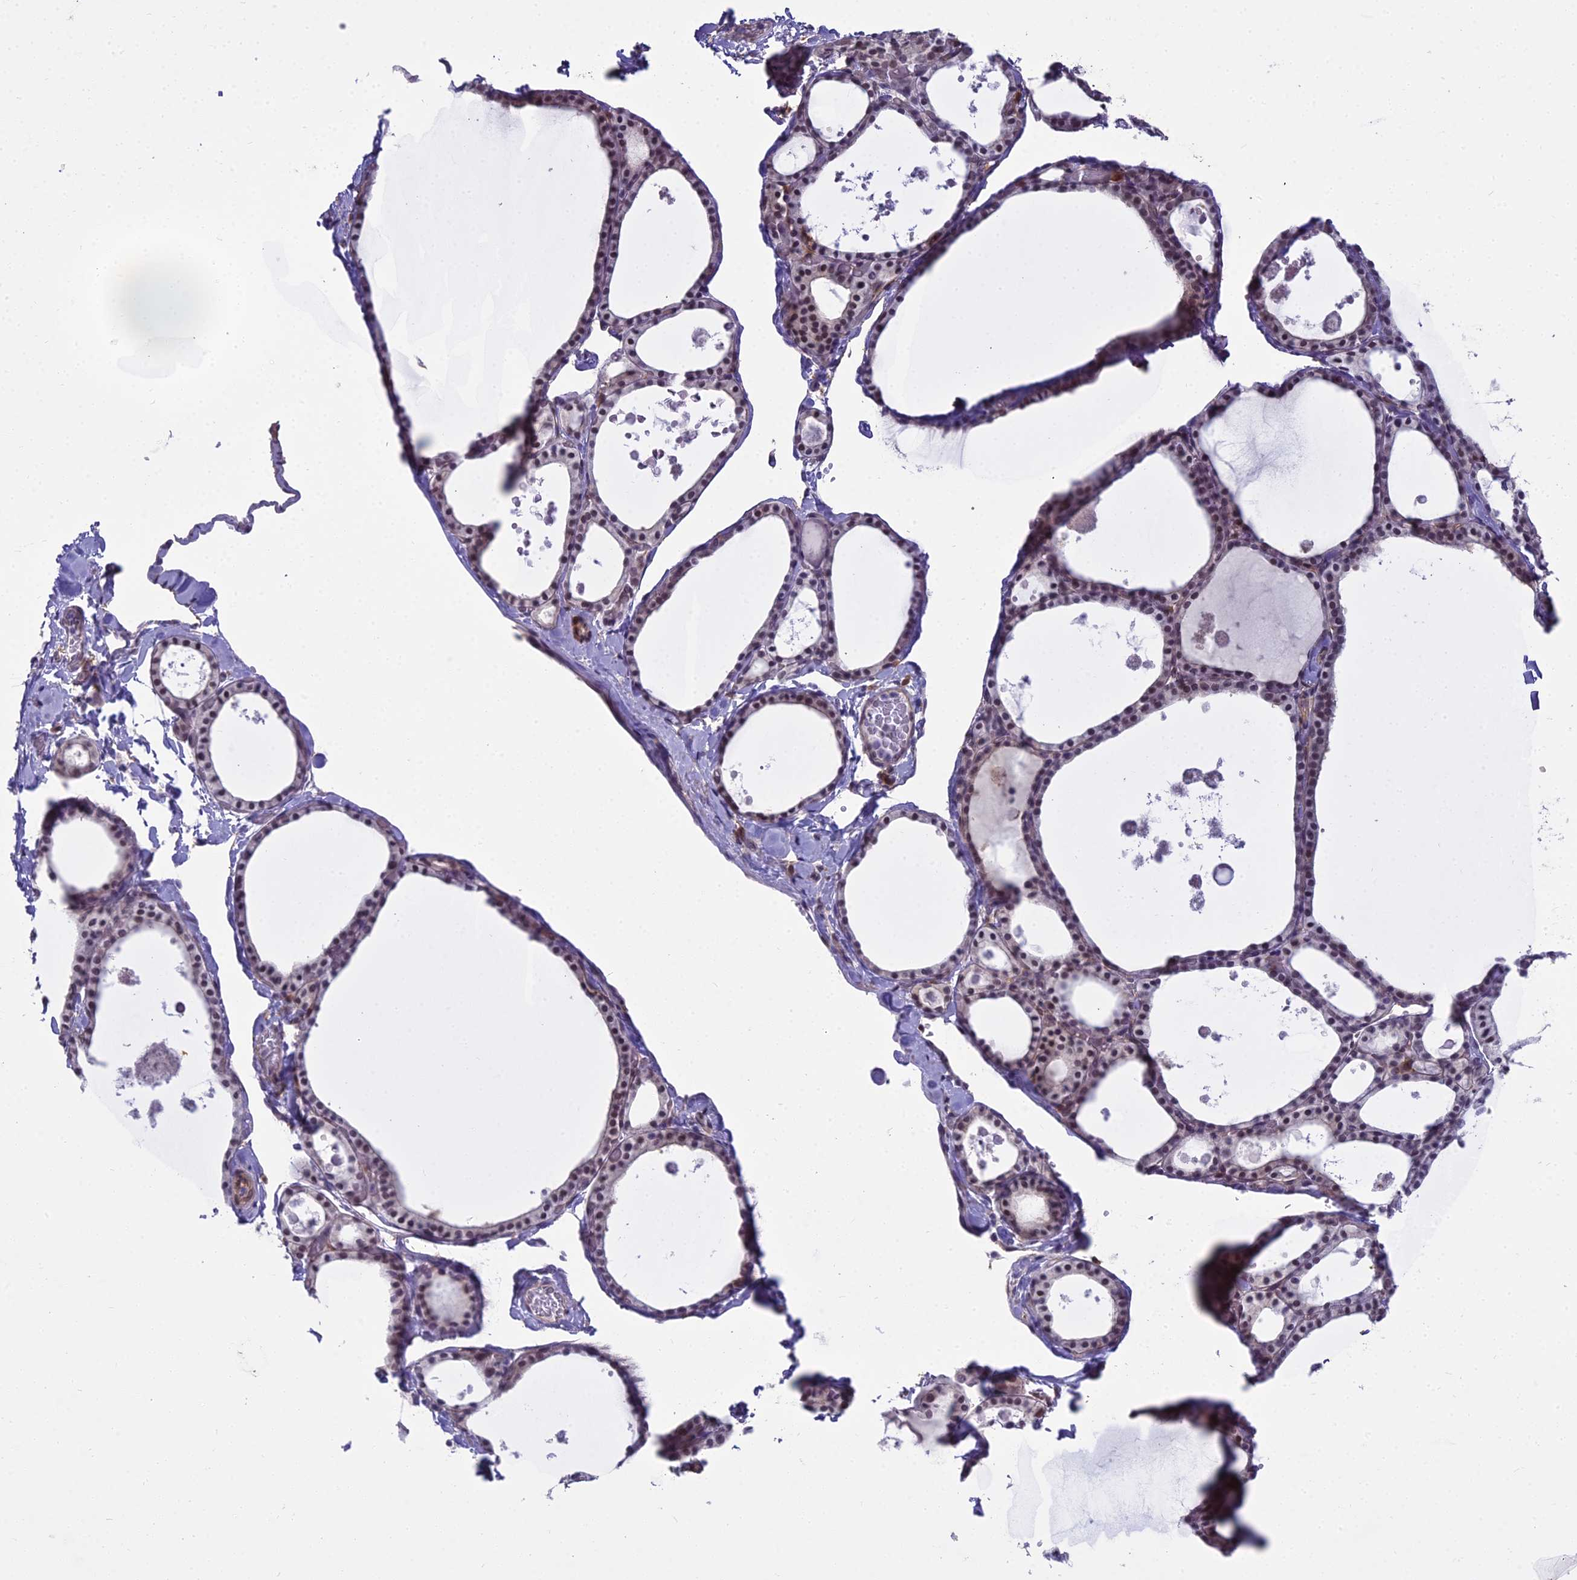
{"staining": {"intensity": "weak", "quantity": "<25%", "location": "nuclear"}, "tissue": "thyroid gland", "cell_type": "Glandular cells", "image_type": "normal", "snomed": [{"axis": "morphology", "description": "Normal tissue, NOS"}, {"axis": "topography", "description": "Thyroid gland"}], "caption": "This is an IHC photomicrograph of normal thyroid gland. There is no expression in glandular cells.", "gene": "BLNK", "patient": {"sex": "male", "age": 56}}